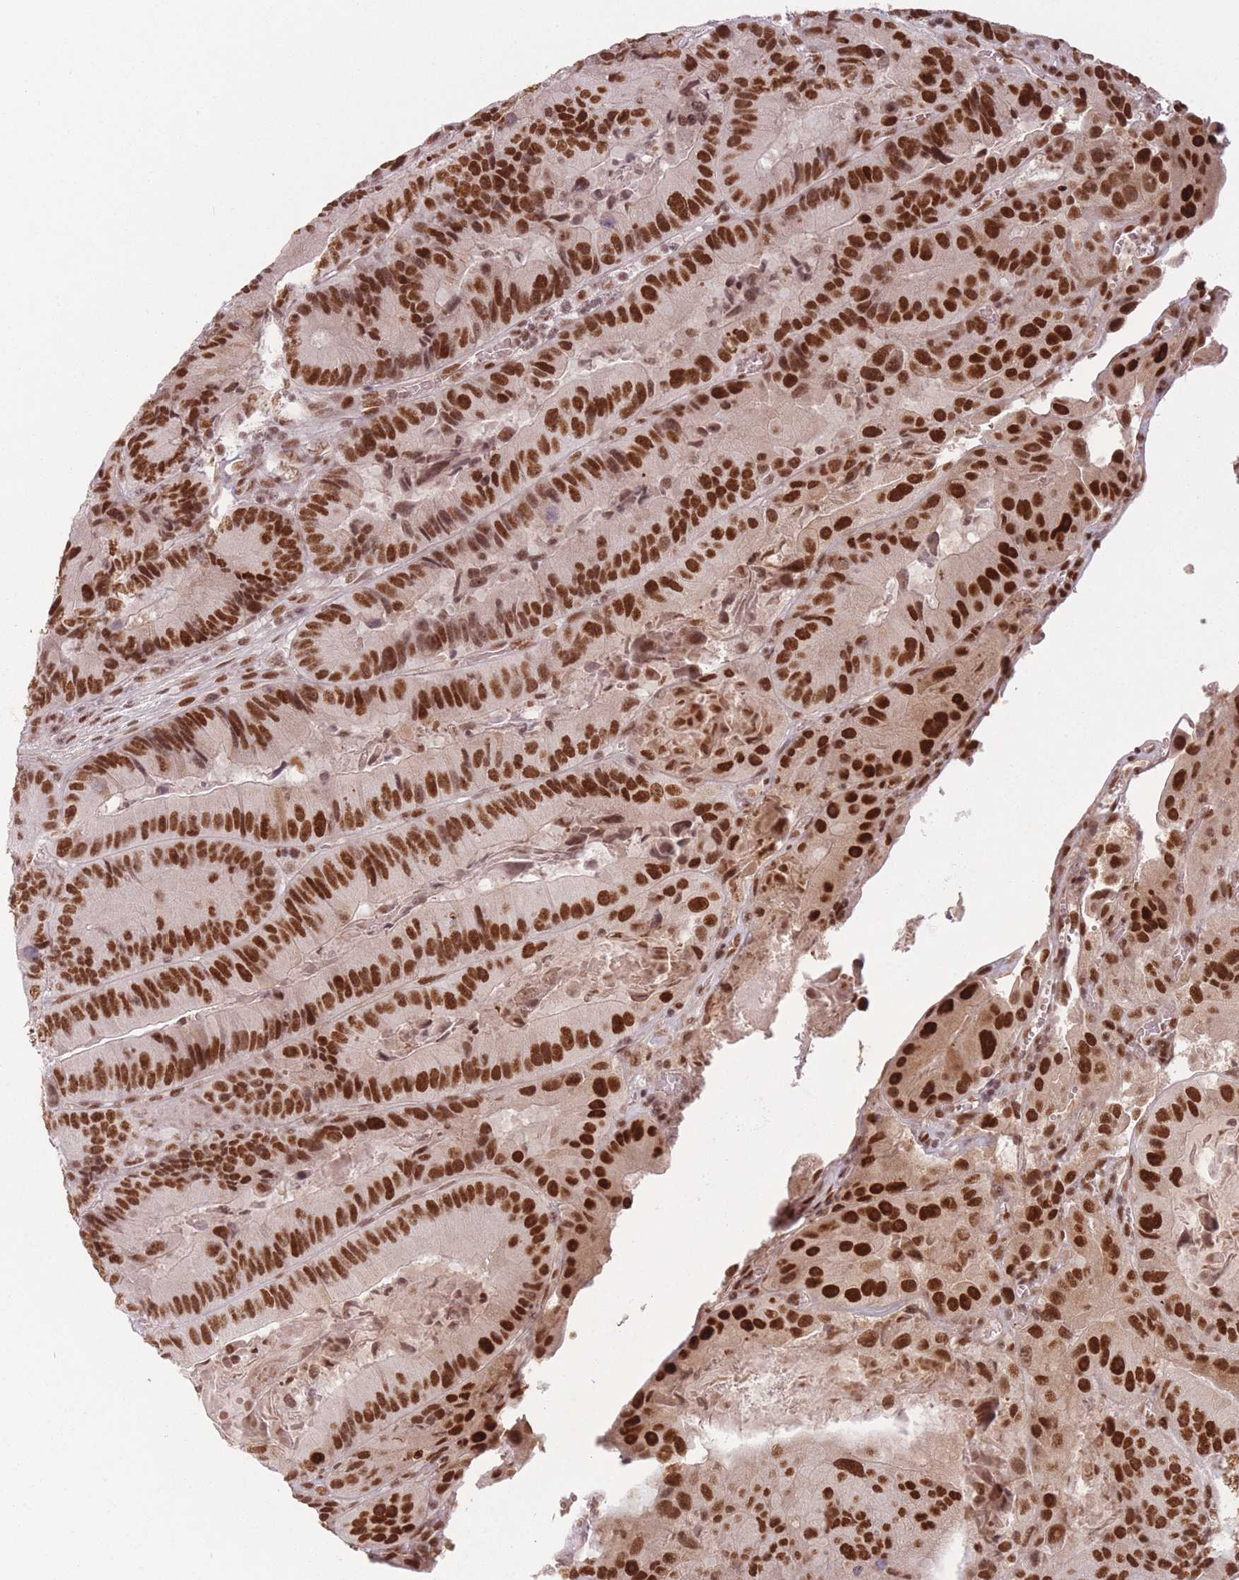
{"staining": {"intensity": "strong", "quantity": ">75%", "location": "nuclear"}, "tissue": "colorectal cancer", "cell_type": "Tumor cells", "image_type": "cancer", "snomed": [{"axis": "morphology", "description": "Adenocarcinoma, NOS"}, {"axis": "topography", "description": "Colon"}], "caption": "Immunohistochemistry (IHC) of human colorectal adenocarcinoma shows high levels of strong nuclear positivity in approximately >75% of tumor cells.", "gene": "SUPT6H", "patient": {"sex": "female", "age": 86}}